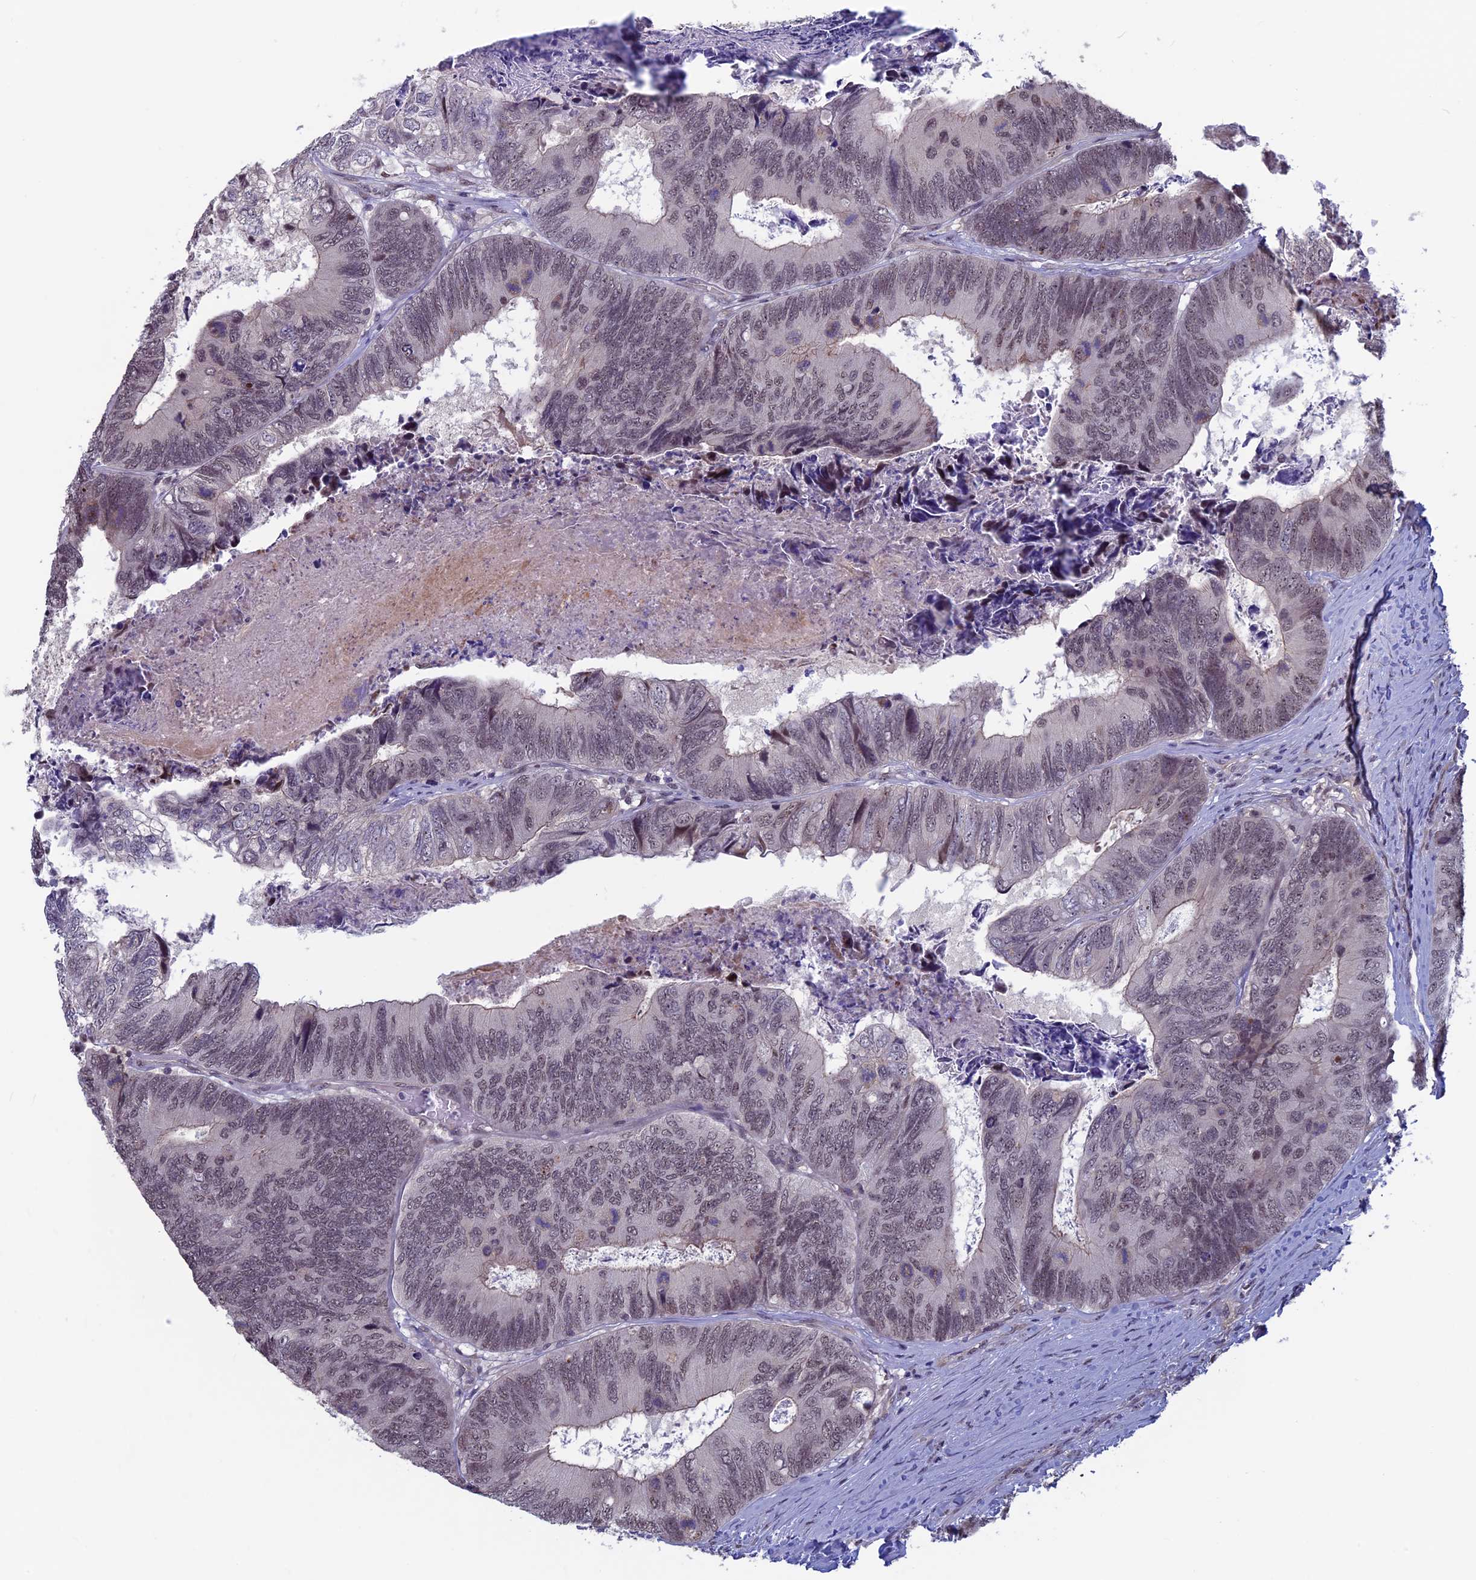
{"staining": {"intensity": "weak", "quantity": "25%-75%", "location": "nuclear"}, "tissue": "colorectal cancer", "cell_type": "Tumor cells", "image_type": "cancer", "snomed": [{"axis": "morphology", "description": "Adenocarcinoma, NOS"}, {"axis": "topography", "description": "Colon"}], "caption": "Tumor cells display low levels of weak nuclear expression in approximately 25%-75% of cells in human colorectal adenocarcinoma. (brown staining indicates protein expression, while blue staining denotes nuclei).", "gene": "SPIRE1", "patient": {"sex": "female", "age": 67}}